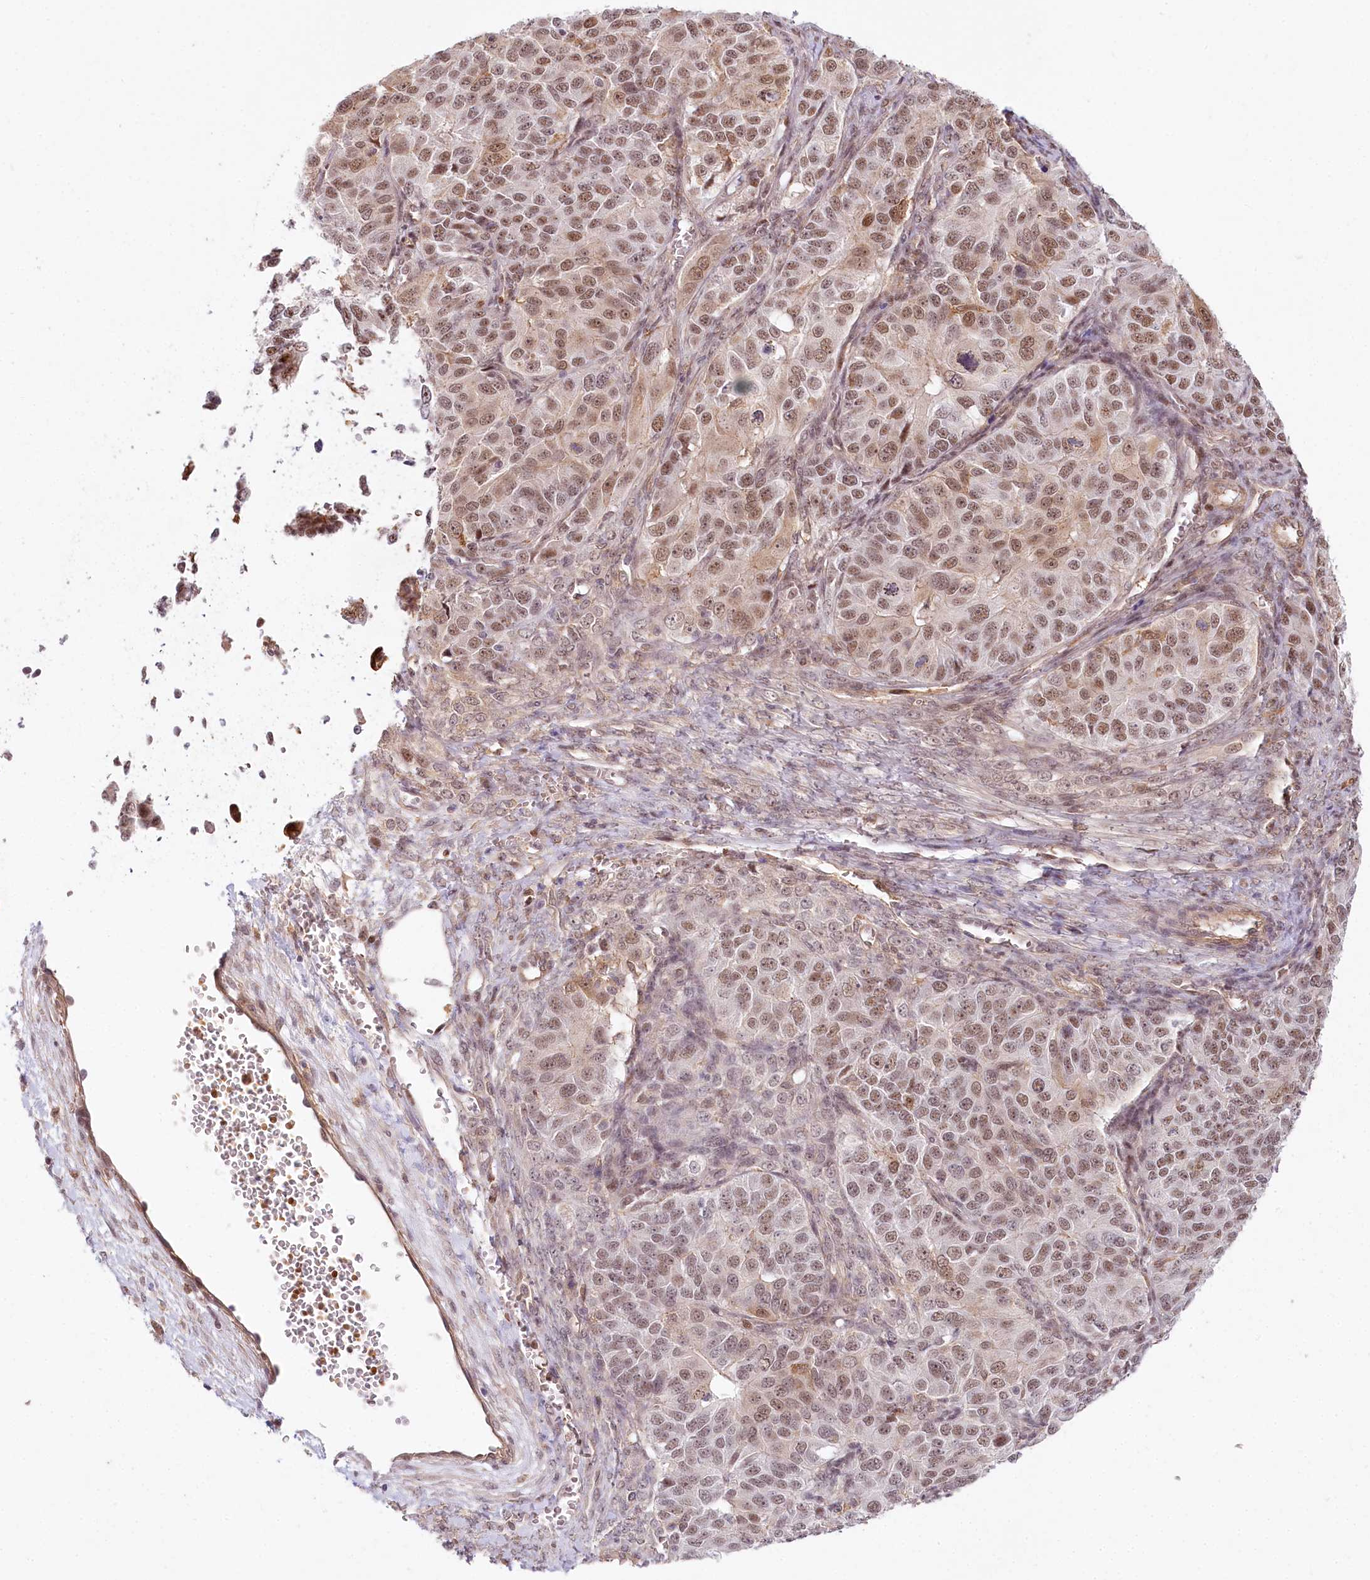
{"staining": {"intensity": "moderate", "quantity": ">75%", "location": "nuclear"}, "tissue": "ovarian cancer", "cell_type": "Tumor cells", "image_type": "cancer", "snomed": [{"axis": "morphology", "description": "Carcinoma, endometroid"}, {"axis": "topography", "description": "Ovary"}], "caption": "Protein staining of ovarian cancer (endometroid carcinoma) tissue reveals moderate nuclear expression in approximately >75% of tumor cells.", "gene": "TUBGCP2", "patient": {"sex": "female", "age": 51}}